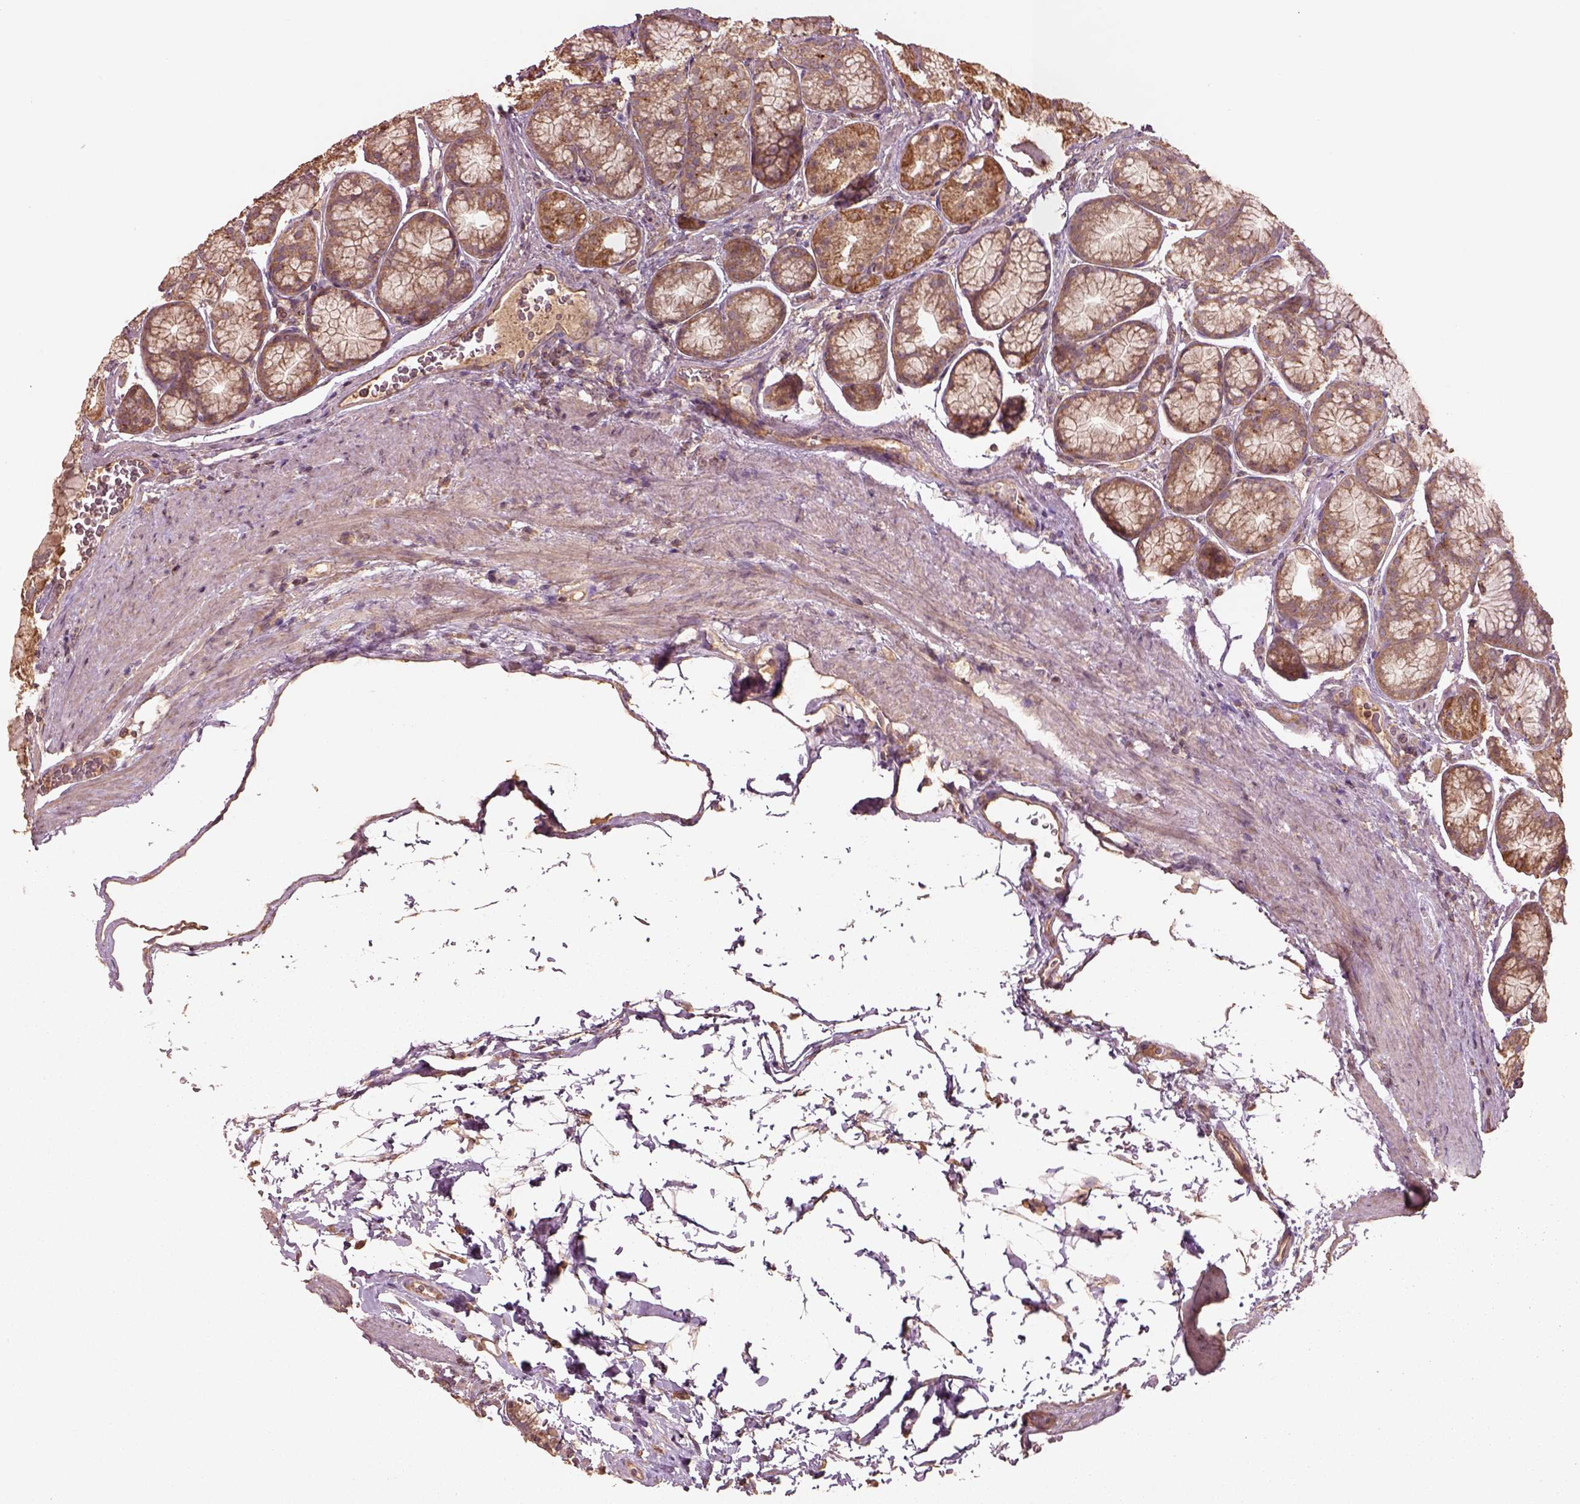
{"staining": {"intensity": "strong", "quantity": "25%-75%", "location": "cytoplasmic/membranous"}, "tissue": "stomach", "cell_type": "Glandular cells", "image_type": "normal", "snomed": [{"axis": "morphology", "description": "Normal tissue, NOS"}, {"axis": "morphology", "description": "Adenocarcinoma, NOS"}, {"axis": "morphology", "description": "Adenocarcinoma, High grade"}, {"axis": "topography", "description": "Stomach, upper"}, {"axis": "topography", "description": "Stomach"}], "caption": "IHC of benign stomach demonstrates high levels of strong cytoplasmic/membranous positivity in approximately 25%-75% of glandular cells.", "gene": "TRADD", "patient": {"sex": "female", "age": 65}}